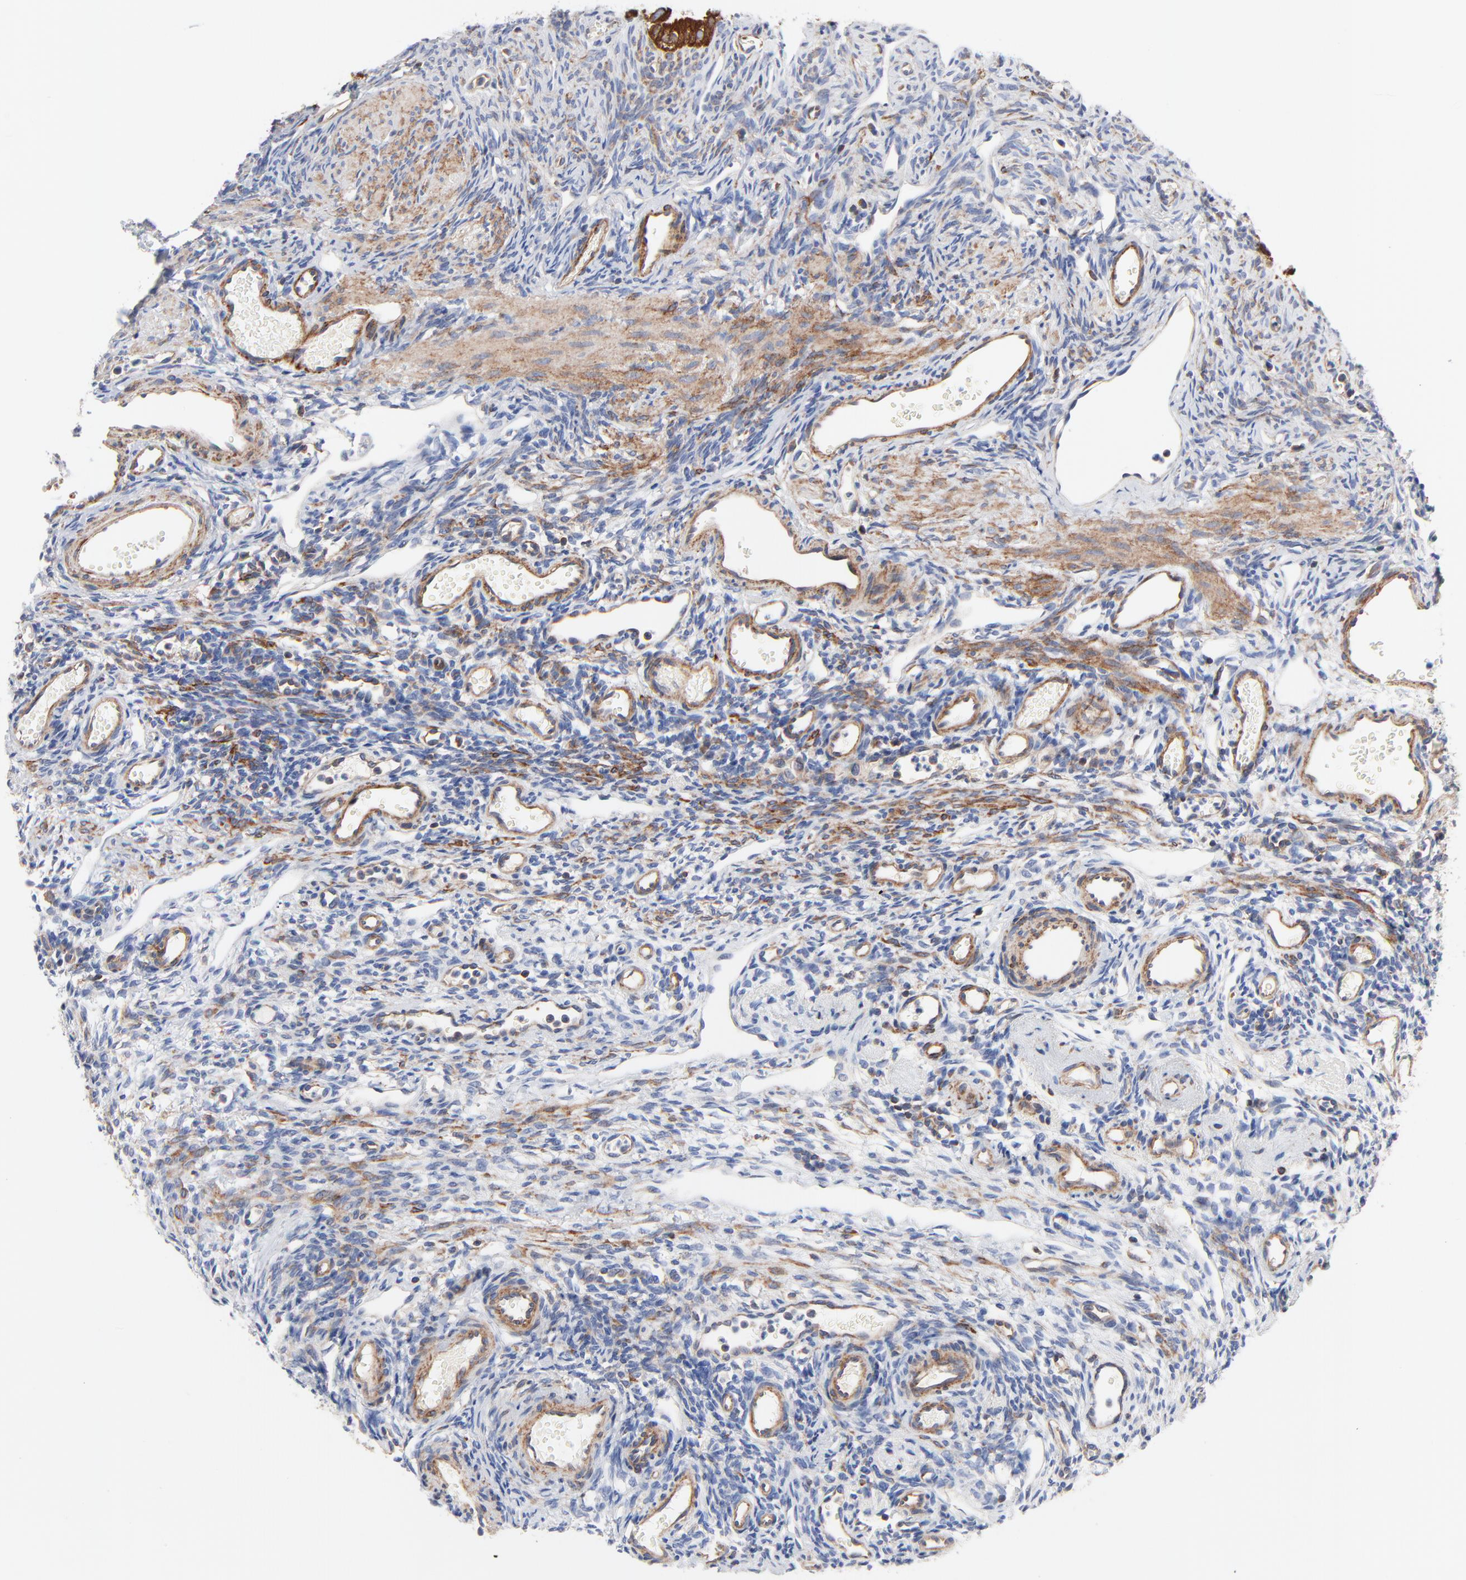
{"staining": {"intensity": "negative", "quantity": "none", "location": "none"}, "tissue": "ovary", "cell_type": "Ovarian stroma cells", "image_type": "normal", "snomed": [{"axis": "morphology", "description": "Normal tissue, NOS"}, {"axis": "topography", "description": "Ovary"}], "caption": "An immunohistochemistry photomicrograph of benign ovary is shown. There is no staining in ovarian stroma cells of ovary. The staining was performed using DAB (3,3'-diaminobenzidine) to visualize the protein expression in brown, while the nuclei were stained in blue with hematoxylin (Magnification: 20x).", "gene": "CD2AP", "patient": {"sex": "female", "age": 33}}